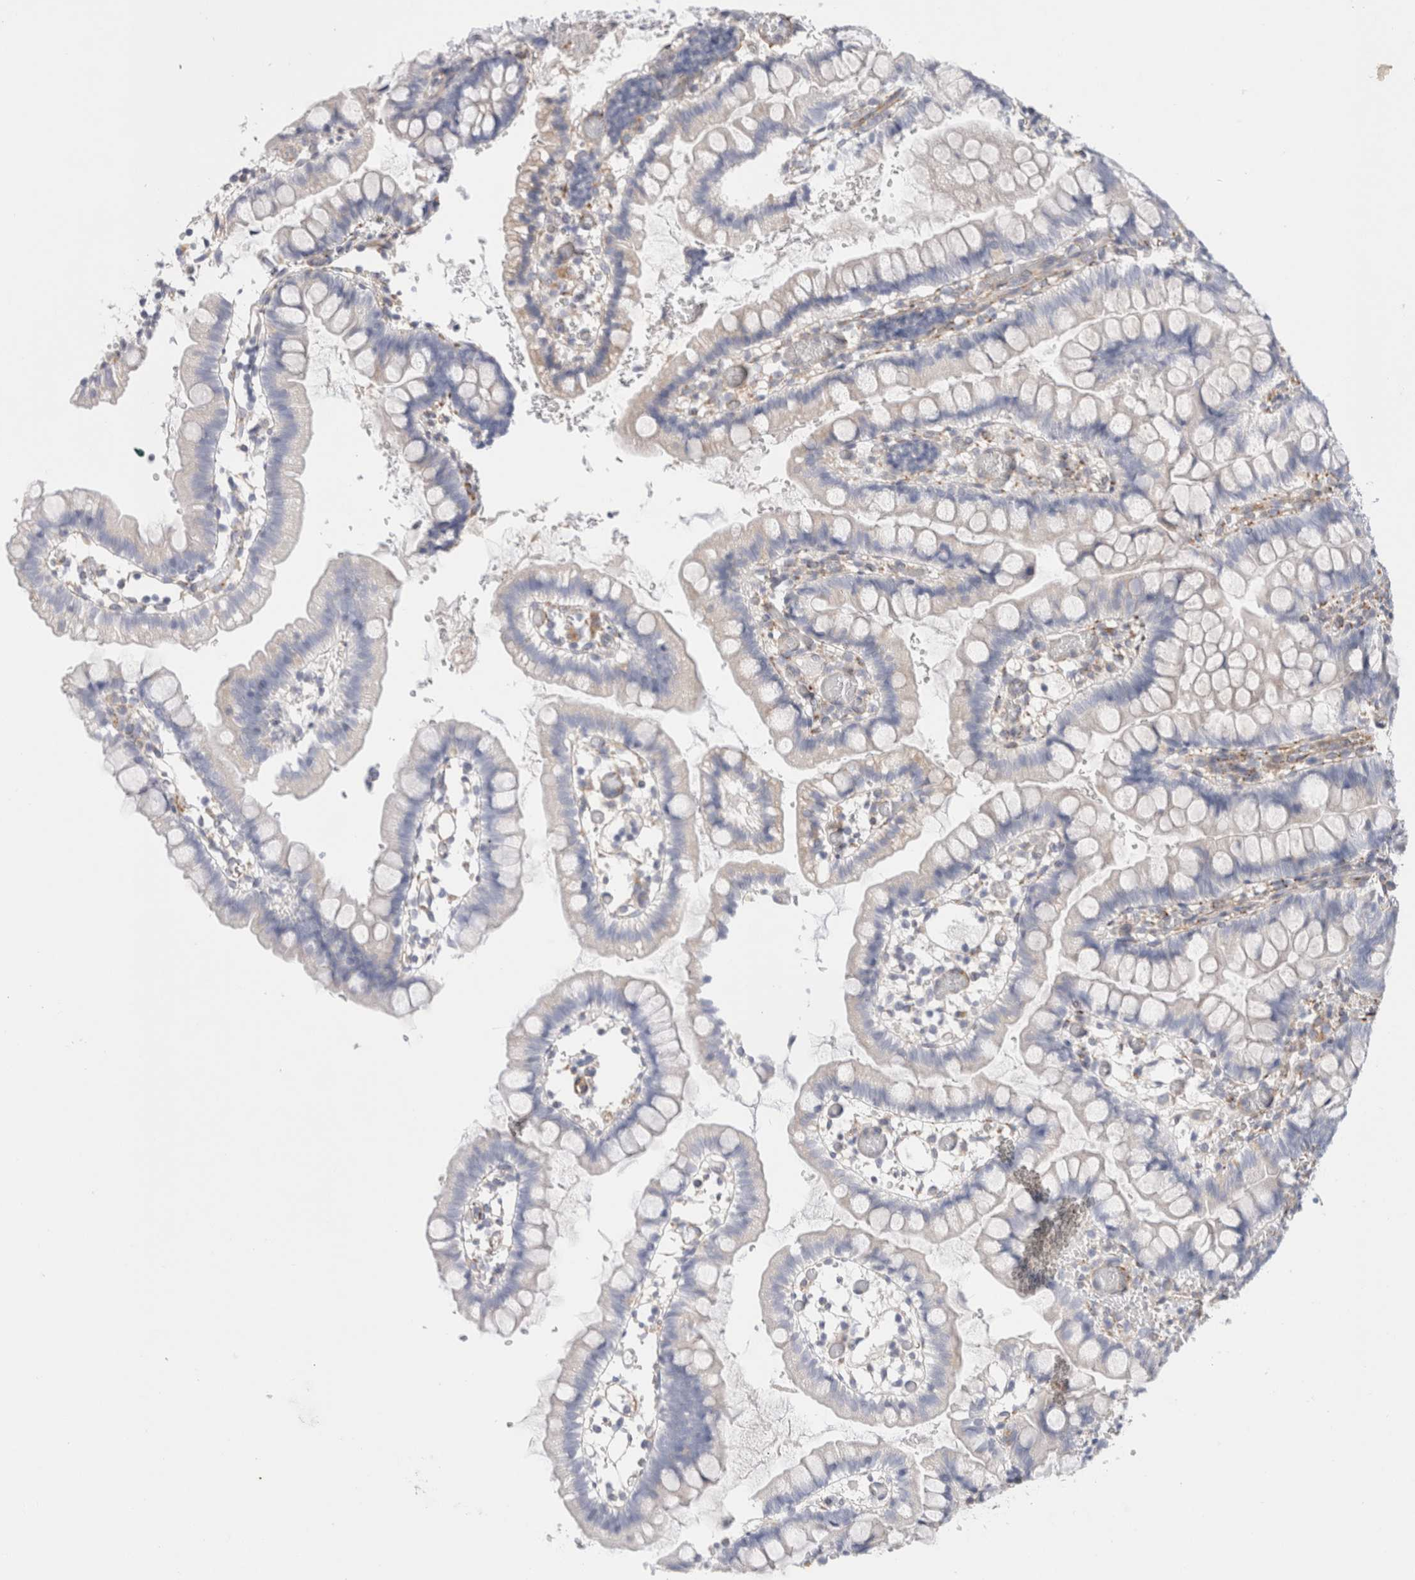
{"staining": {"intensity": "weak", "quantity": "25%-75%", "location": "cytoplasmic/membranous"}, "tissue": "small intestine", "cell_type": "Glandular cells", "image_type": "normal", "snomed": [{"axis": "morphology", "description": "Normal tissue, NOS"}, {"axis": "morphology", "description": "Developmental malformation"}, {"axis": "topography", "description": "Small intestine"}], "caption": "A high-resolution micrograph shows IHC staining of normal small intestine, which shows weak cytoplasmic/membranous expression in about 25%-75% of glandular cells. (IHC, brightfield microscopy, high magnification).", "gene": "CNPY4", "patient": {"sex": "male"}}